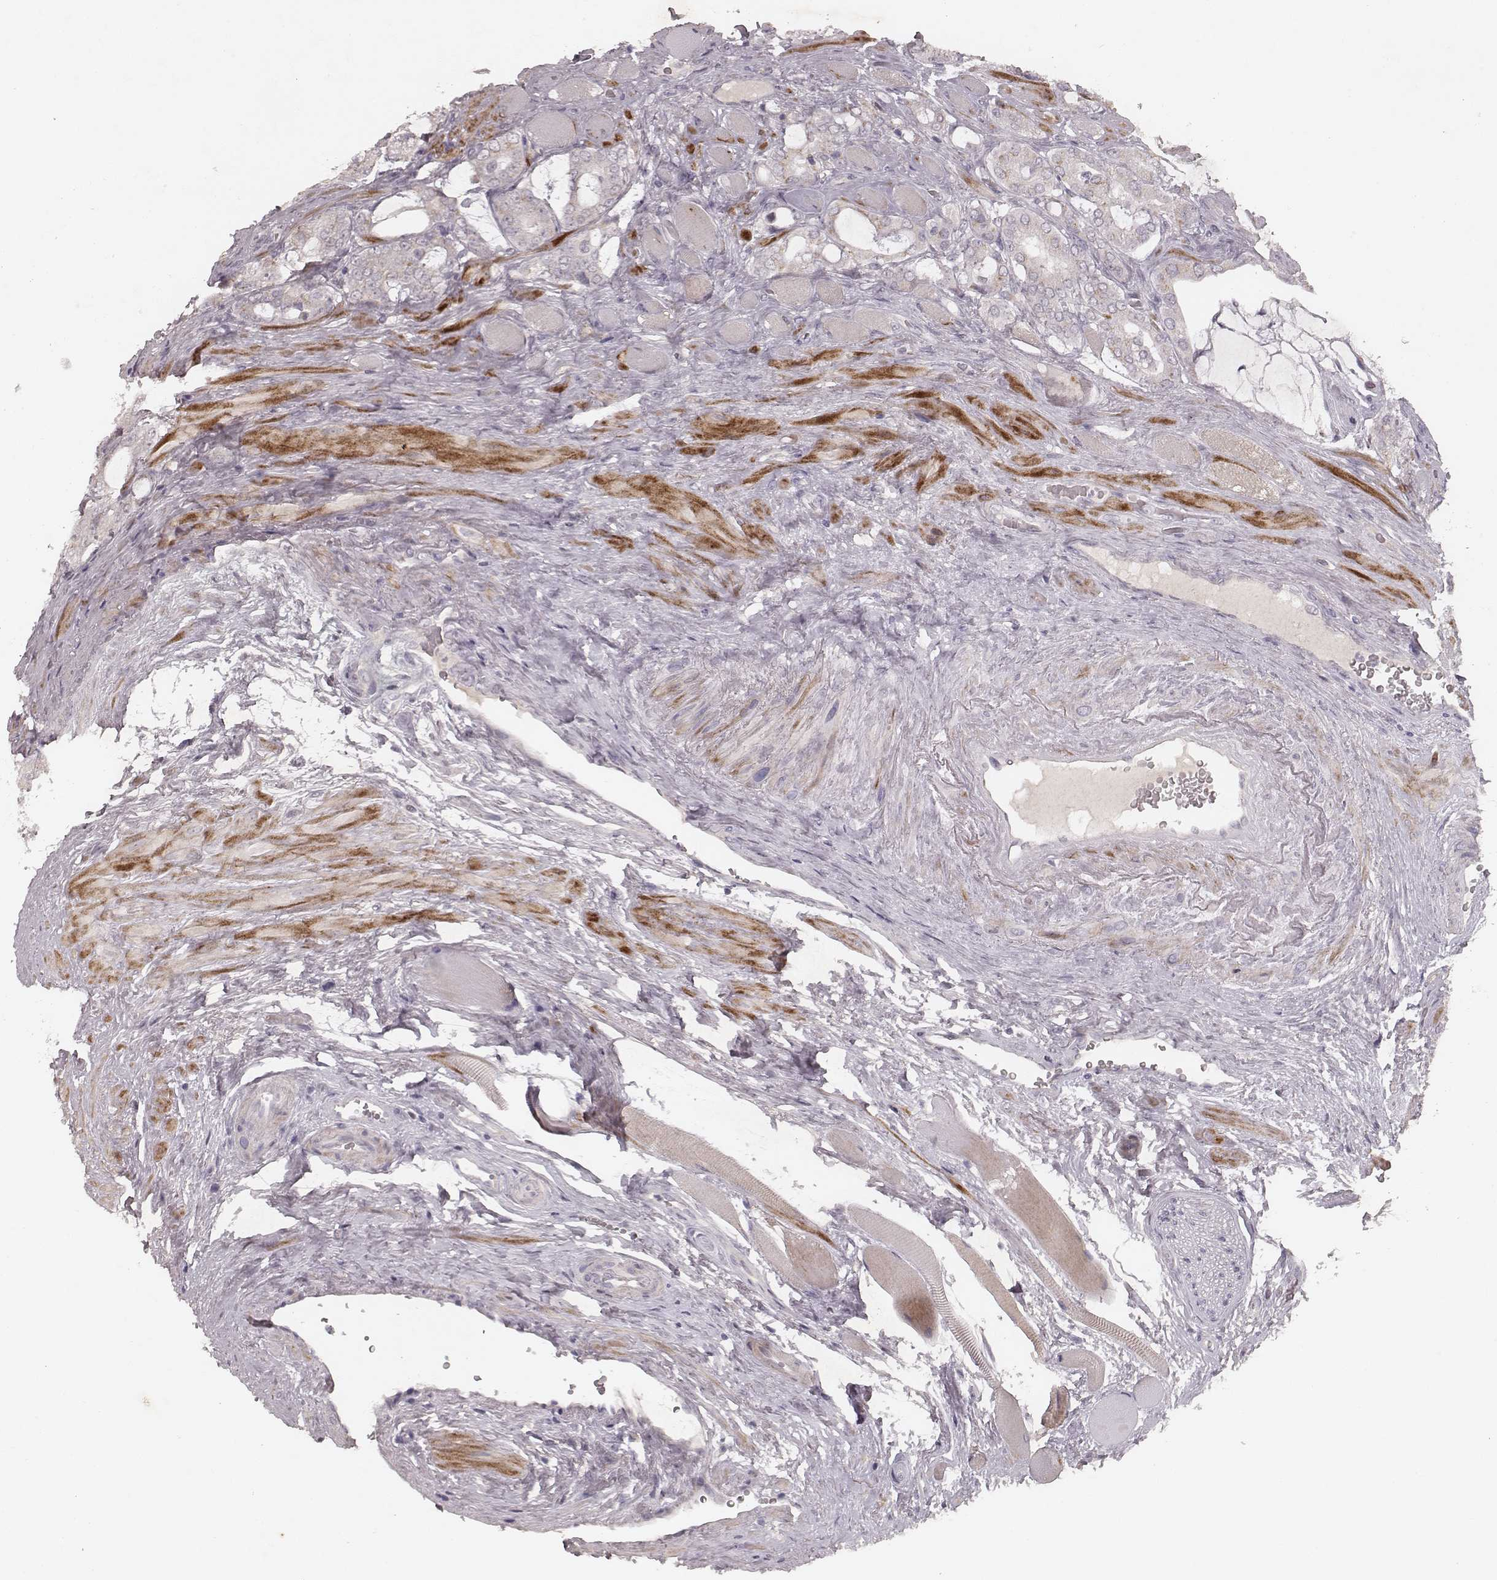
{"staining": {"intensity": "negative", "quantity": "none", "location": "none"}, "tissue": "prostate cancer", "cell_type": "Tumor cells", "image_type": "cancer", "snomed": [{"axis": "morphology", "description": "Adenocarcinoma, NOS"}, {"axis": "topography", "description": "Prostate"}], "caption": "Tumor cells are negative for brown protein staining in prostate cancer.", "gene": "FAM13B", "patient": {"sex": "male", "age": 64}}